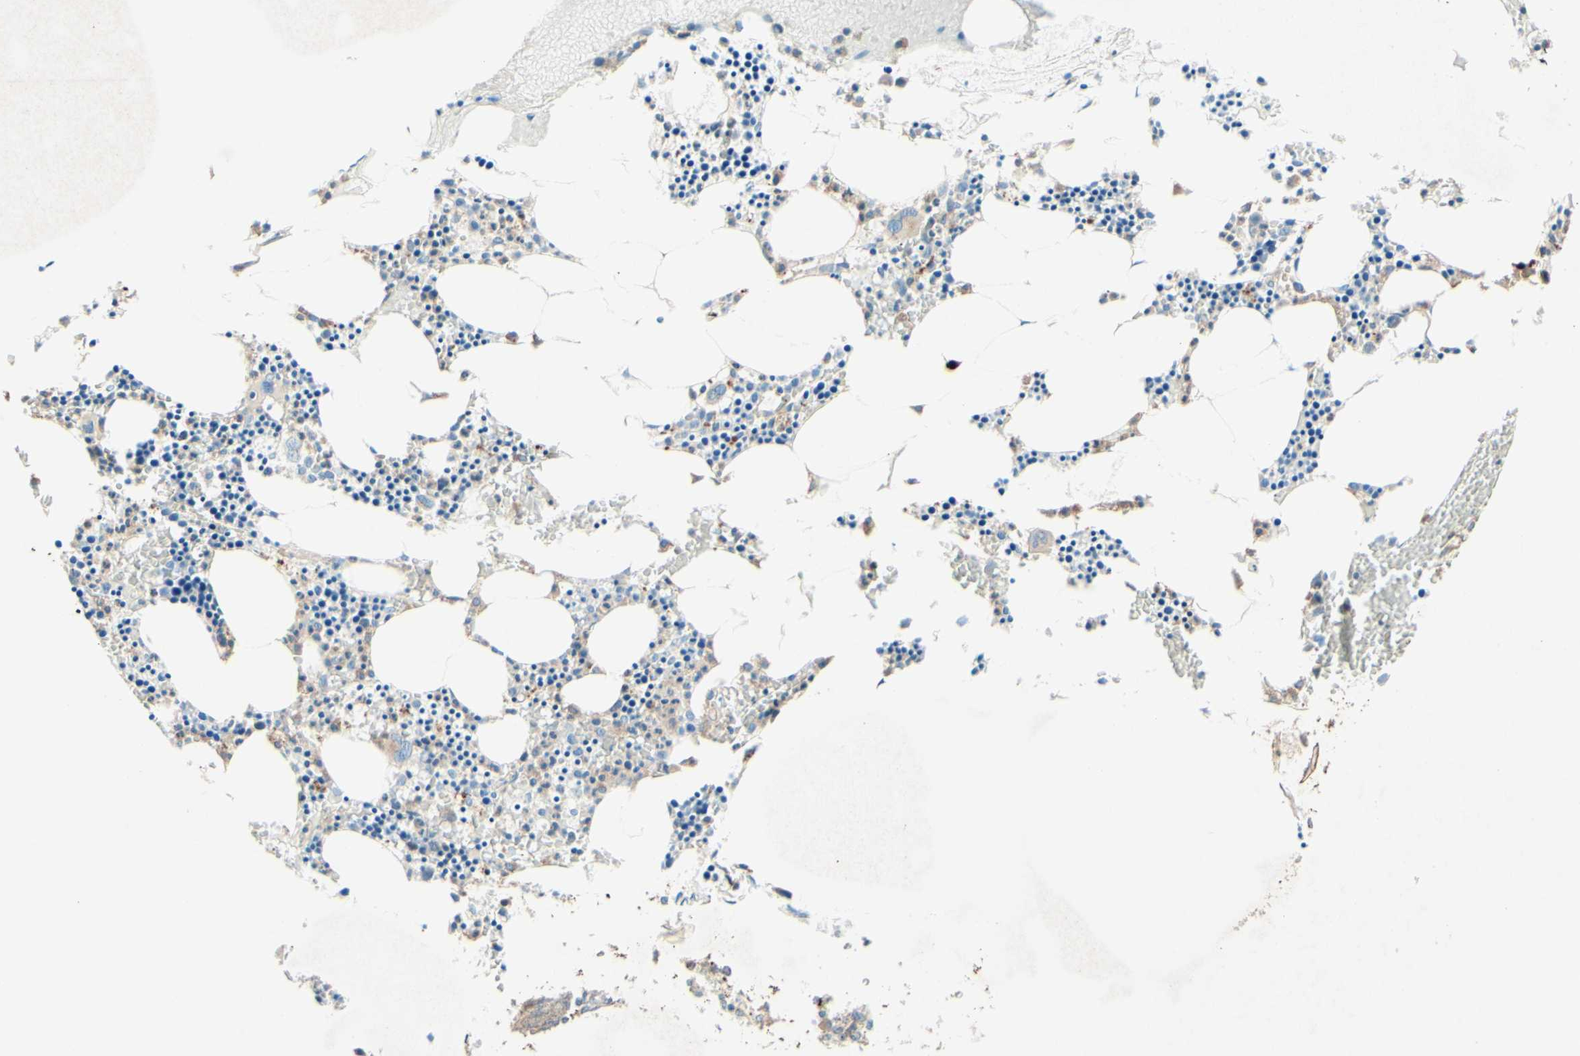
{"staining": {"intensity": "weak", "quantity": "25%-75%", "location": "cytoplasmic/membranous"}, "tissue": "bone marrow", "cell_type": "Hematopoietic cells", "image_type": "normal", "snomed": [{"axis": "morphology", "description": "Normal tissue, NOS"}, {"axis": "morphology", "description": "Inflammation, NOS"}, {"axis": "topography", "description": "Bone marrow"}], "caption": "This image reveals immunohistochemistry (IHC) staining of benign human bone marrow, with low weak cytoplasmic/membranous expression in approximately 25%-75% of hematopoietic cells.", "gene": "MTM1", "patient": {"sex": "male", "age": 14}}